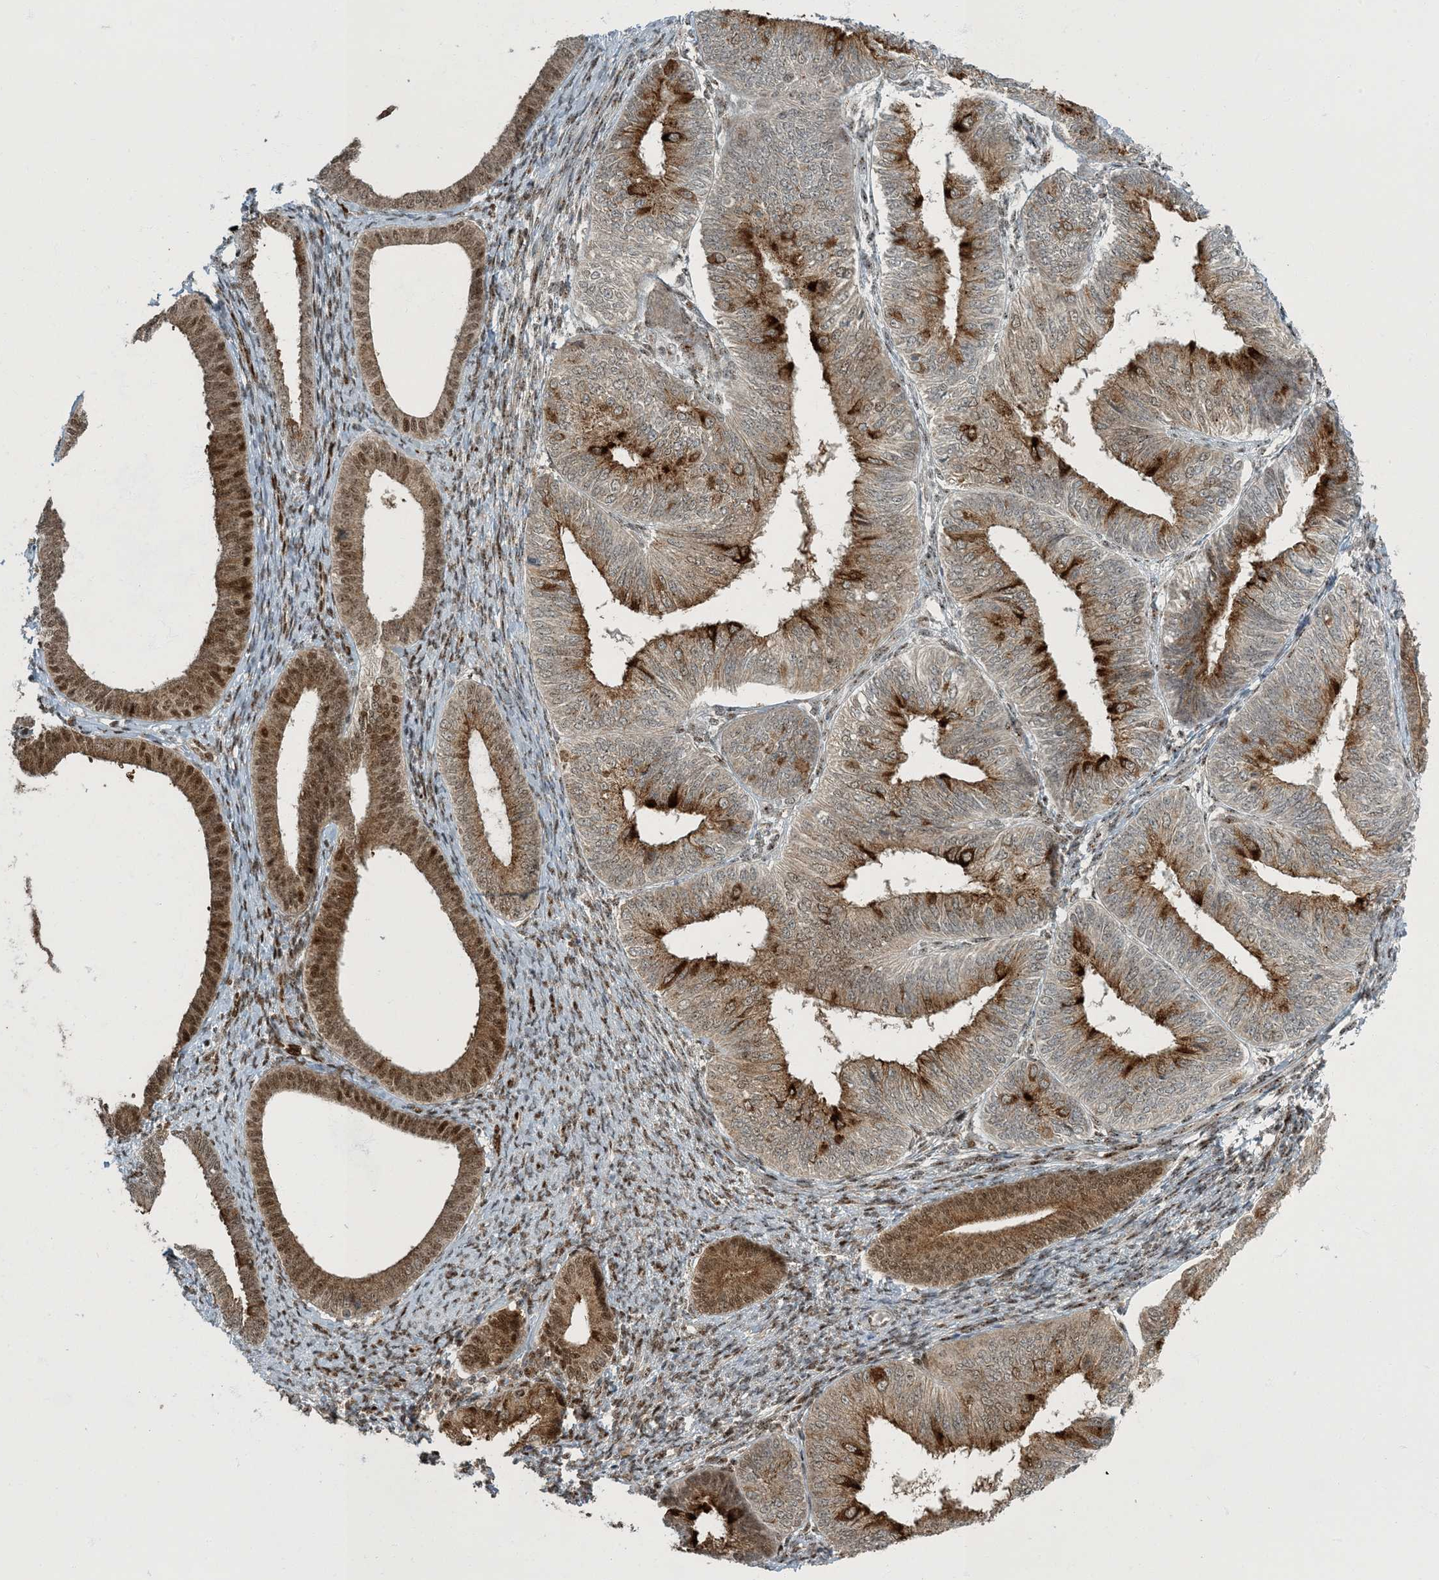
{"staining": {"intensity": "moderate", "quantity": ">75%", "location": "cytoplasmic/membranous"}, "tissue": "endometrial cancer", "cell_type": "Tumor cells", "image_type": "cancer", "snomed": [{"axis": "morphology", "description": "Adenocarcinoma, NOS"}, {"axis": "topography", "description": "Endometrium"}], "caption": "Immunohistochemistry image of endometrial cancer stained for a protein (brown), which shows medium levels of moderate cytoplasmic/membranous expression in approximately >75% of tumor cells.", "gene": "MBD1", "patient": {"sex": "female", "age": 58}}